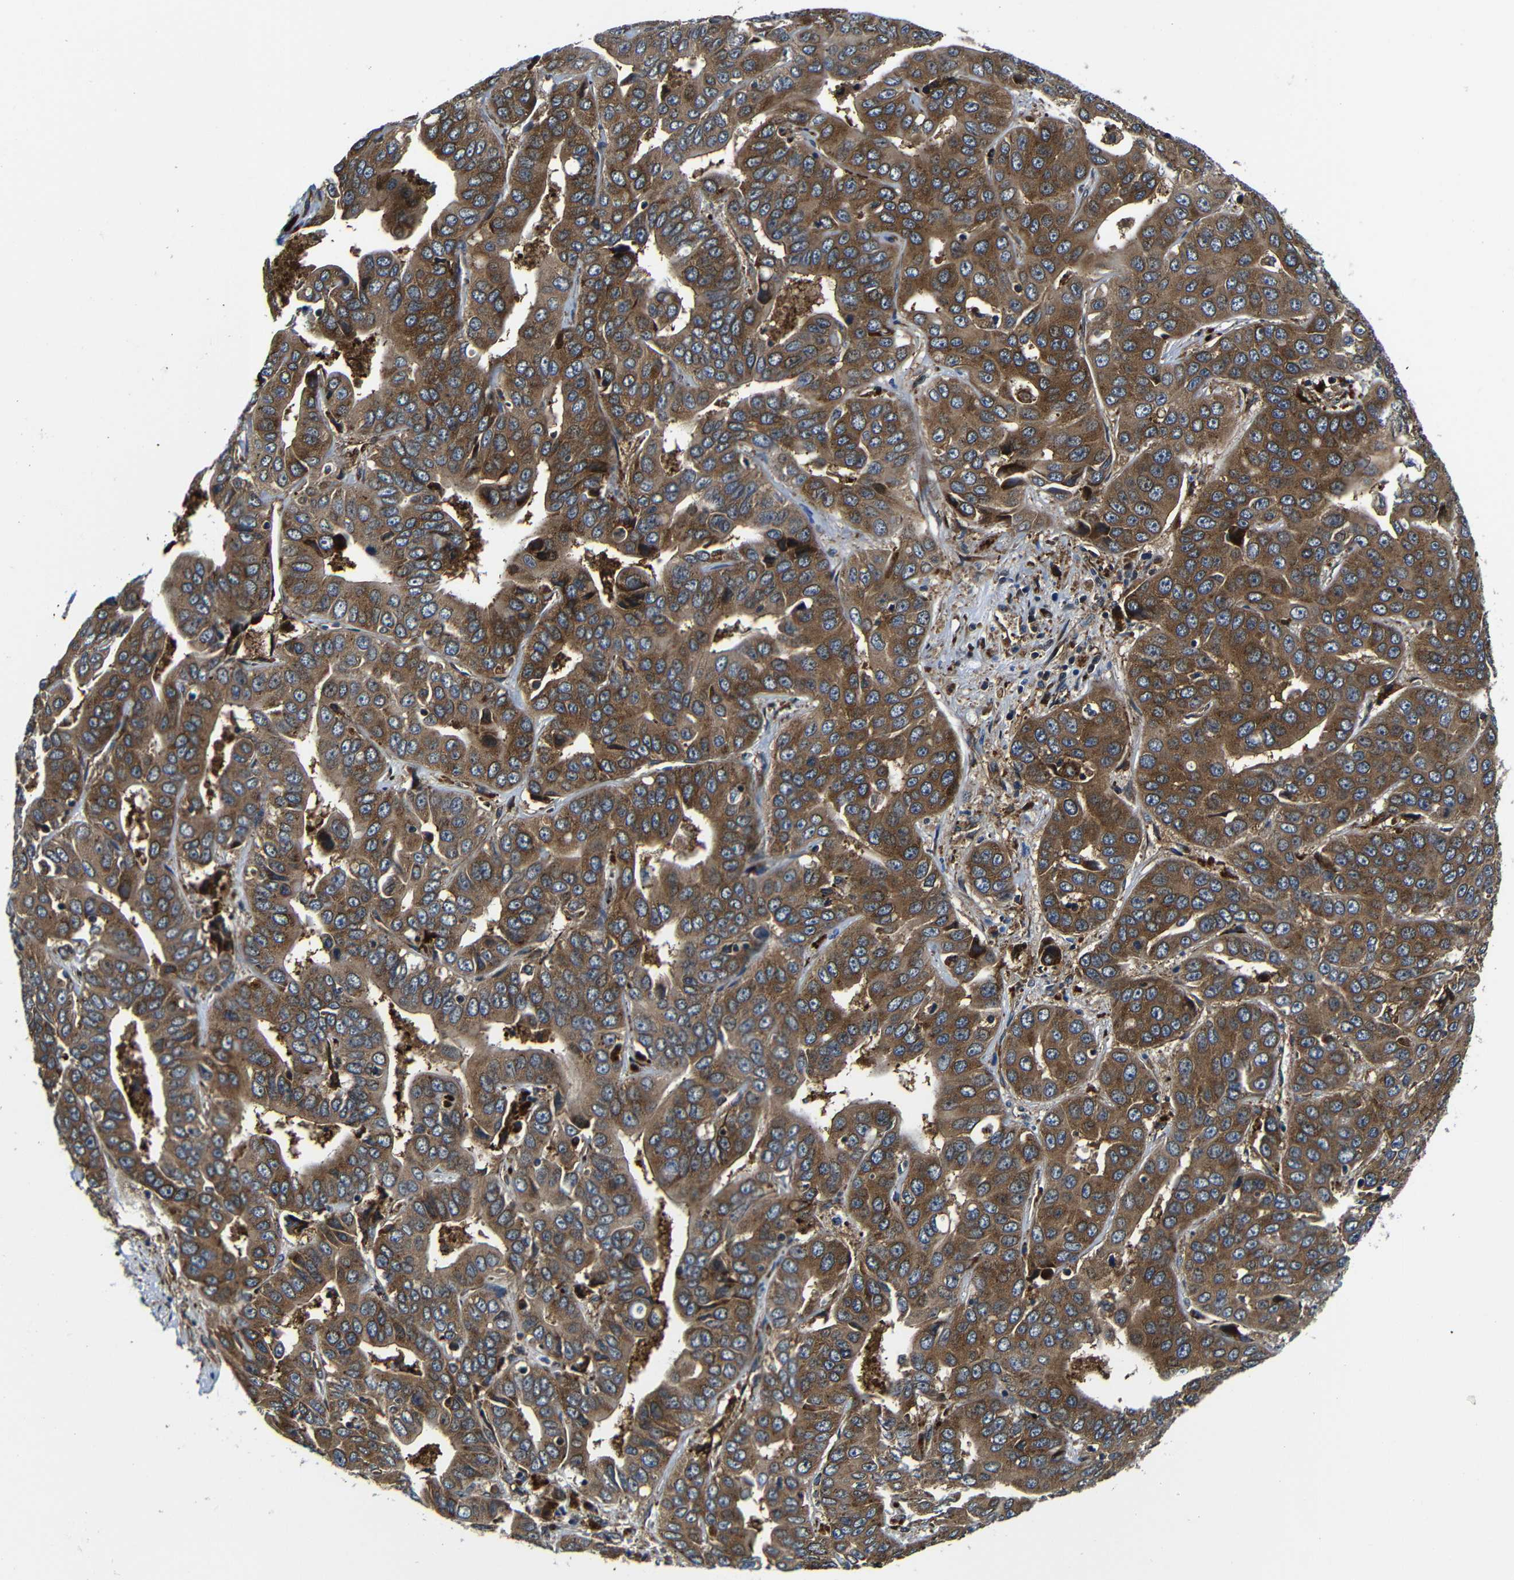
{"staining": {"intensity": "strong", "quantity": ">75%", "location": "cytoplasmic/membranous"}, "tissue": "liver cancer", "cell_type": "Tumor cells", "image_type": "cancer", "snomed": [{"axis": "morphology", "description": "Cholangiocarcinoma"}, {"axis": "topography", "description": "Liver"}], "caption": "Brown immunohistochemical staining in human liver cancer shows strong cytoplasmic/membranous staining in approximately >75% of tumor cells.", "gene": "ABCE1", "patient": {"sex": "female", "age": 52}}